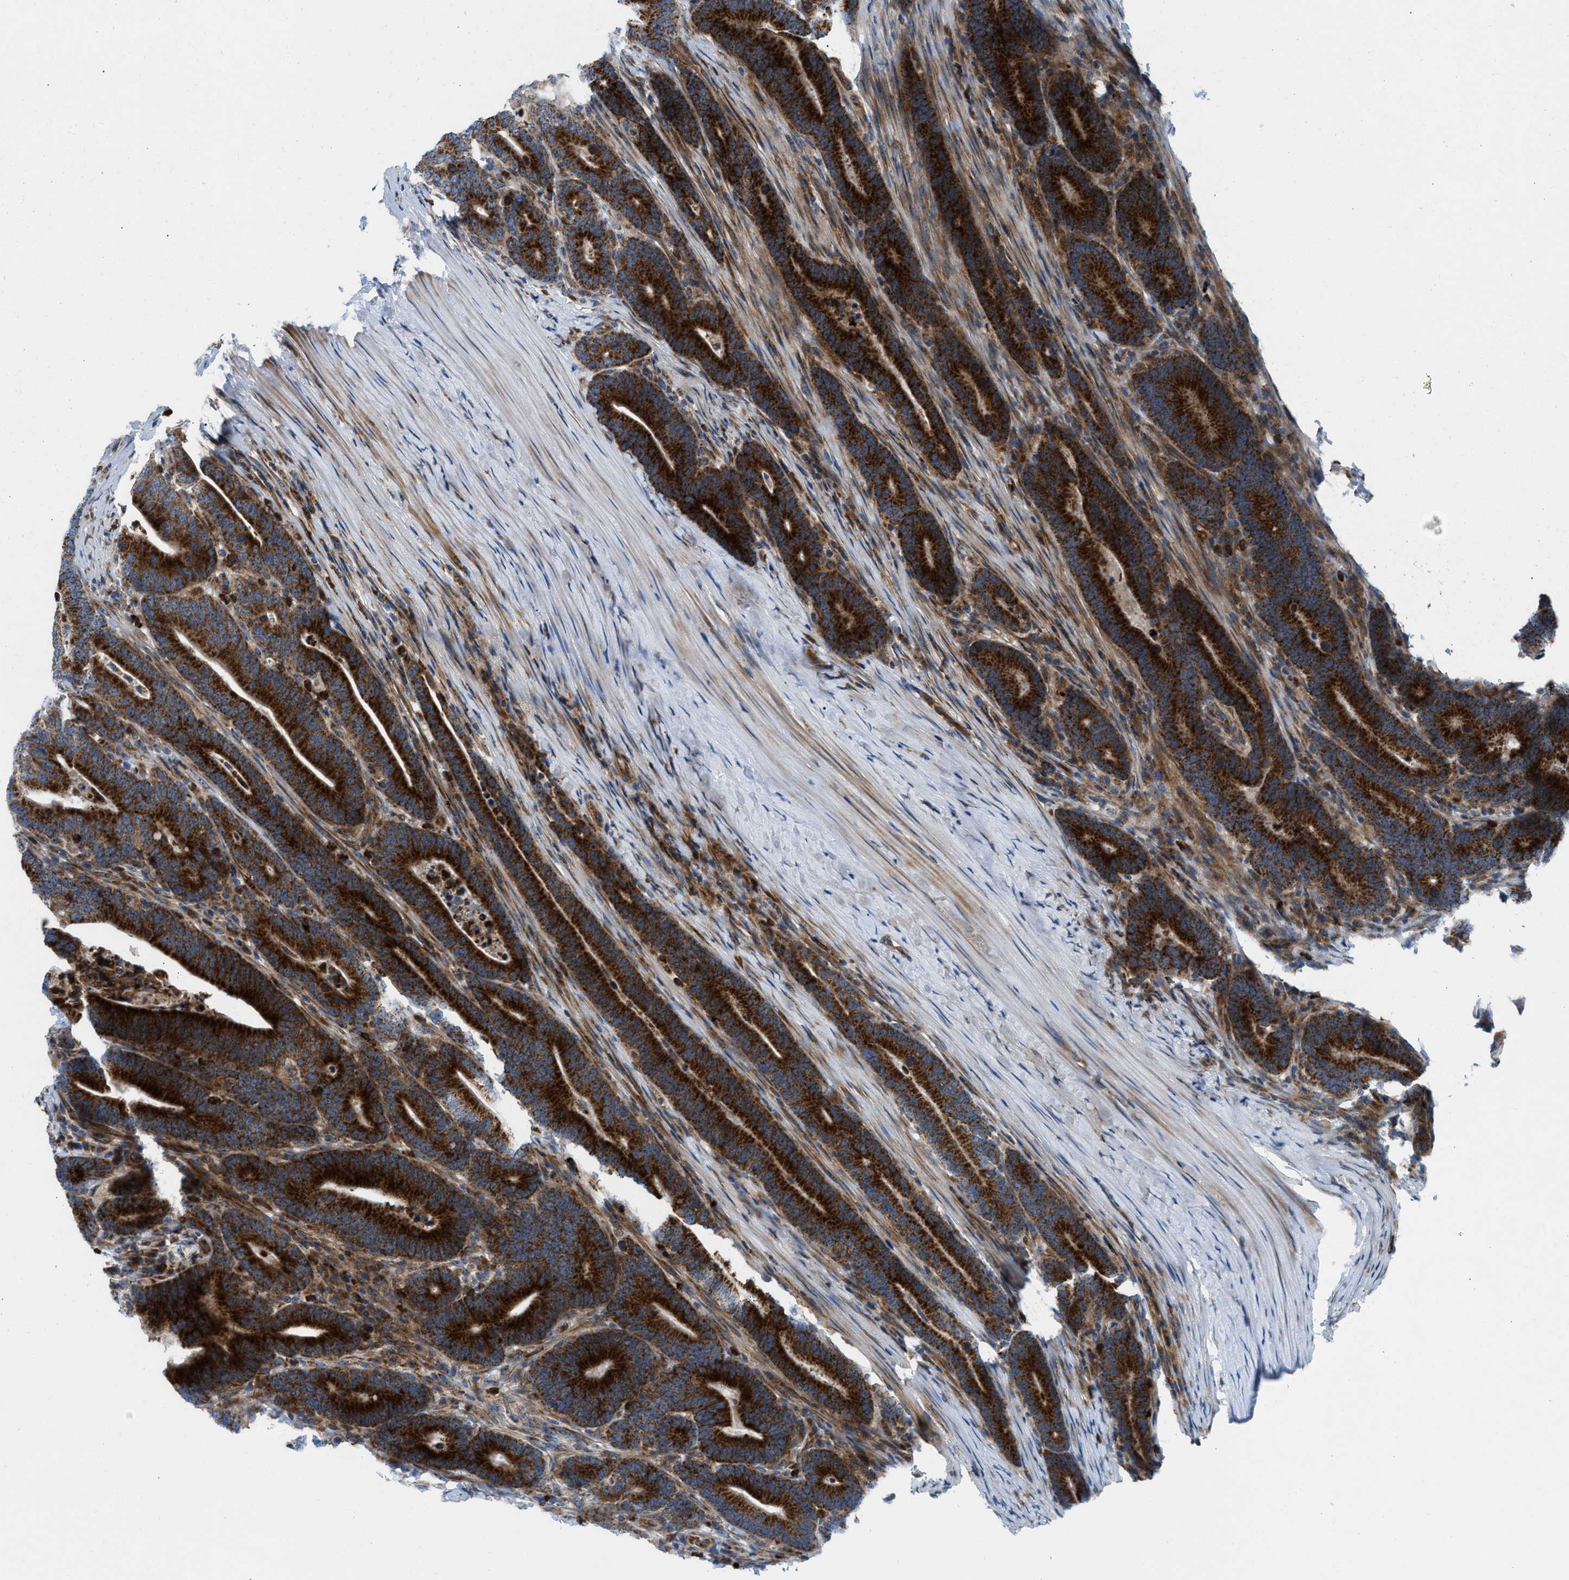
{"staining": {"intensity": "strong", "quantity": ">75%", "location": "cytoplasmic/membranous"}, "tissue": "colorectal cancer", "cell_type": "Tumor cells", "image_type": "cancer", "snomed": [{"axis": "morphology", "description": "Adenocarcinoma, NOS"}, {"axis": "topography", "description": "Colon"}], "caption": "Adenocarcinoma (colorectal) stained with a brown dye reveals strong cytoplasmic/membranous positive staining in approximately >75% of tumor cells.", "gene": "TPH1", "patient": {"sex": "female", "age": 66}}